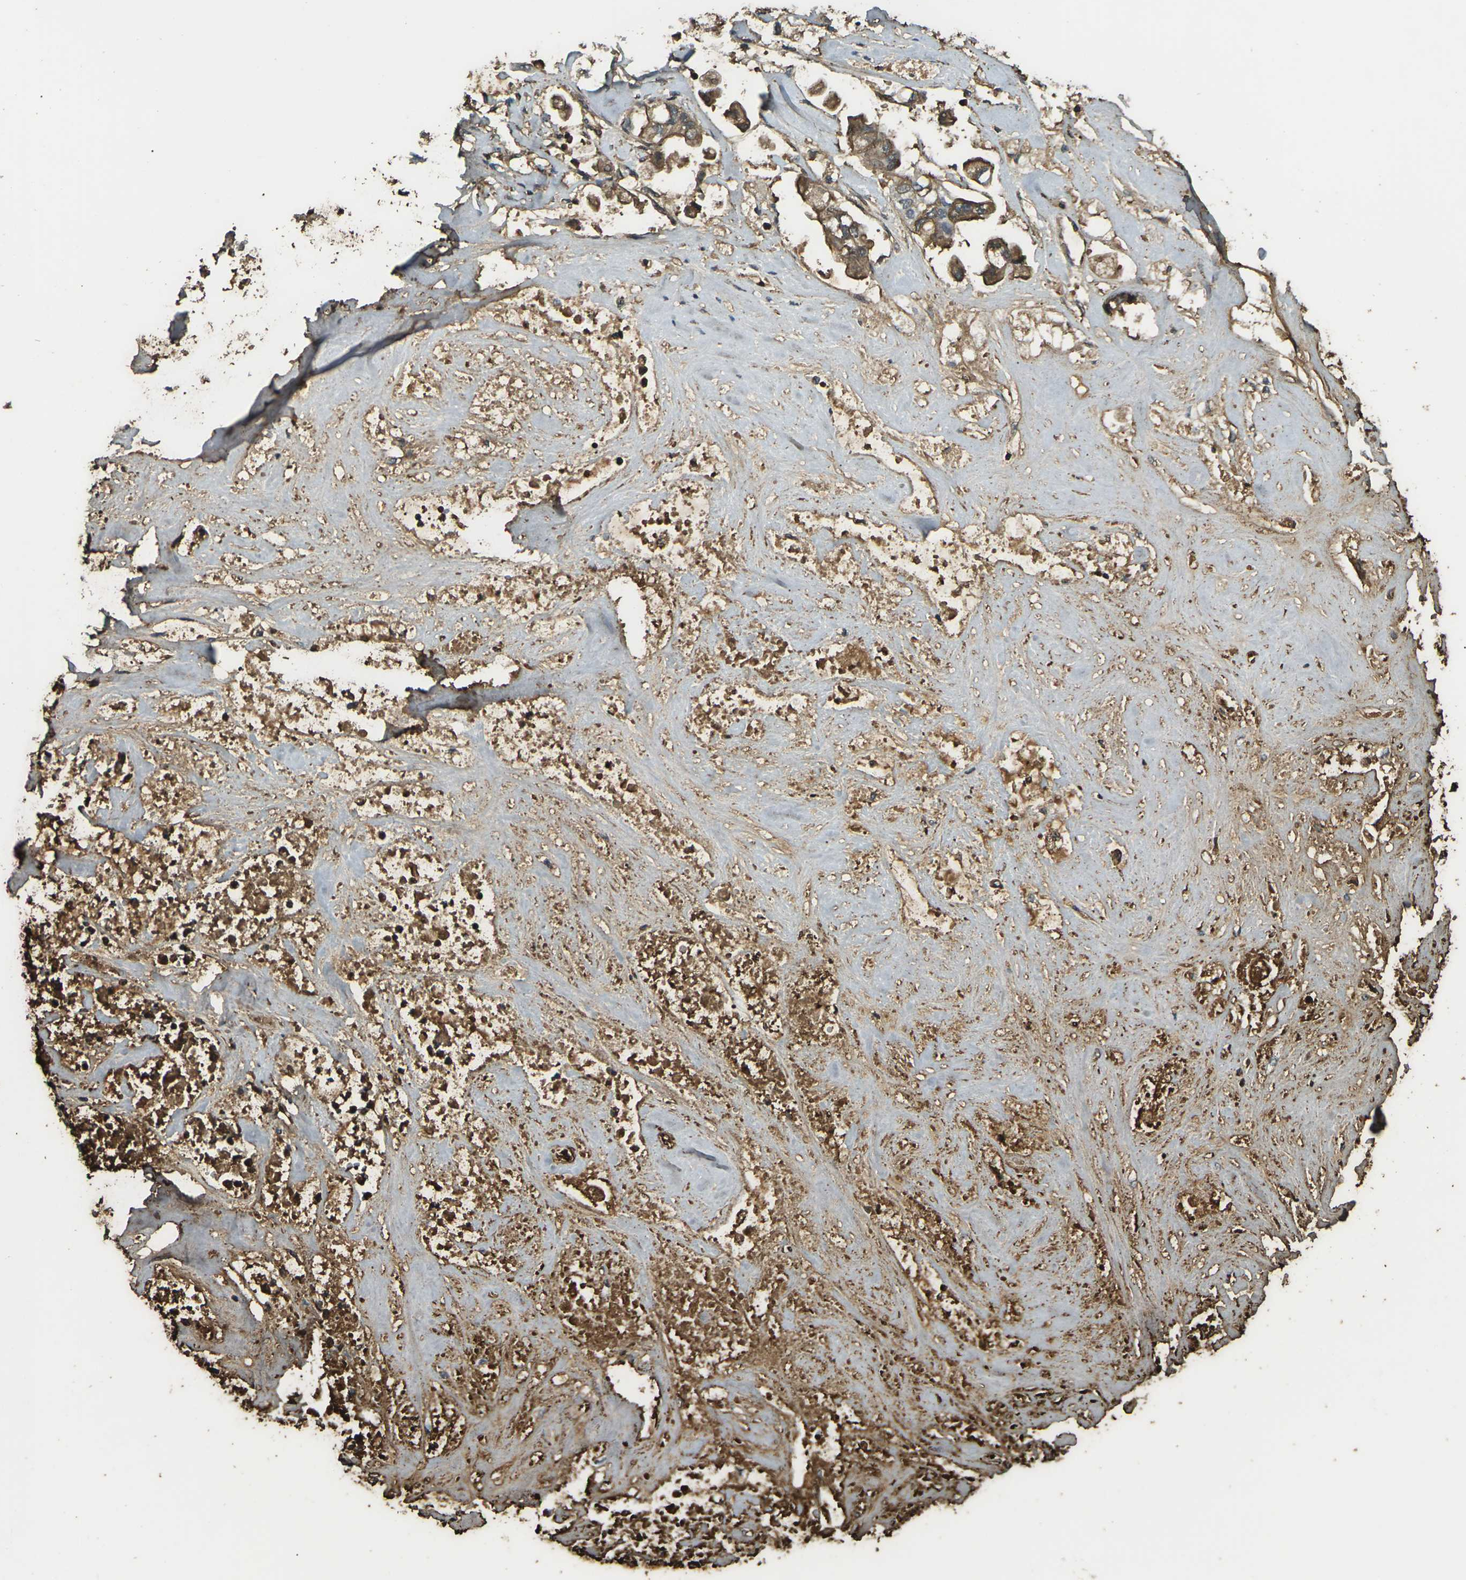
{"staining": {"intensity": "strong", "quantity": ">75%", "location": "cytoplasmic/membranous,nuclear"}, "tissue": "stomach cancer", "cell_type": "Tumor cells", "image_type": "cancer", "snomed": [{"axis": "morphology", "description": "Adenocarcinoma, NOS"}, {"axis": "topography", "description": "Stomach"}], "caption": "This is a histology image of immunohistochemistry (IHC) staining of stomach cancer (adenocarcinoma), which shows strong staining in the cytoplasmic/membranous and nuclear of tumor cells.", "gene": "CYP1B1", "patient": {"sex": "male", "age": 62}}